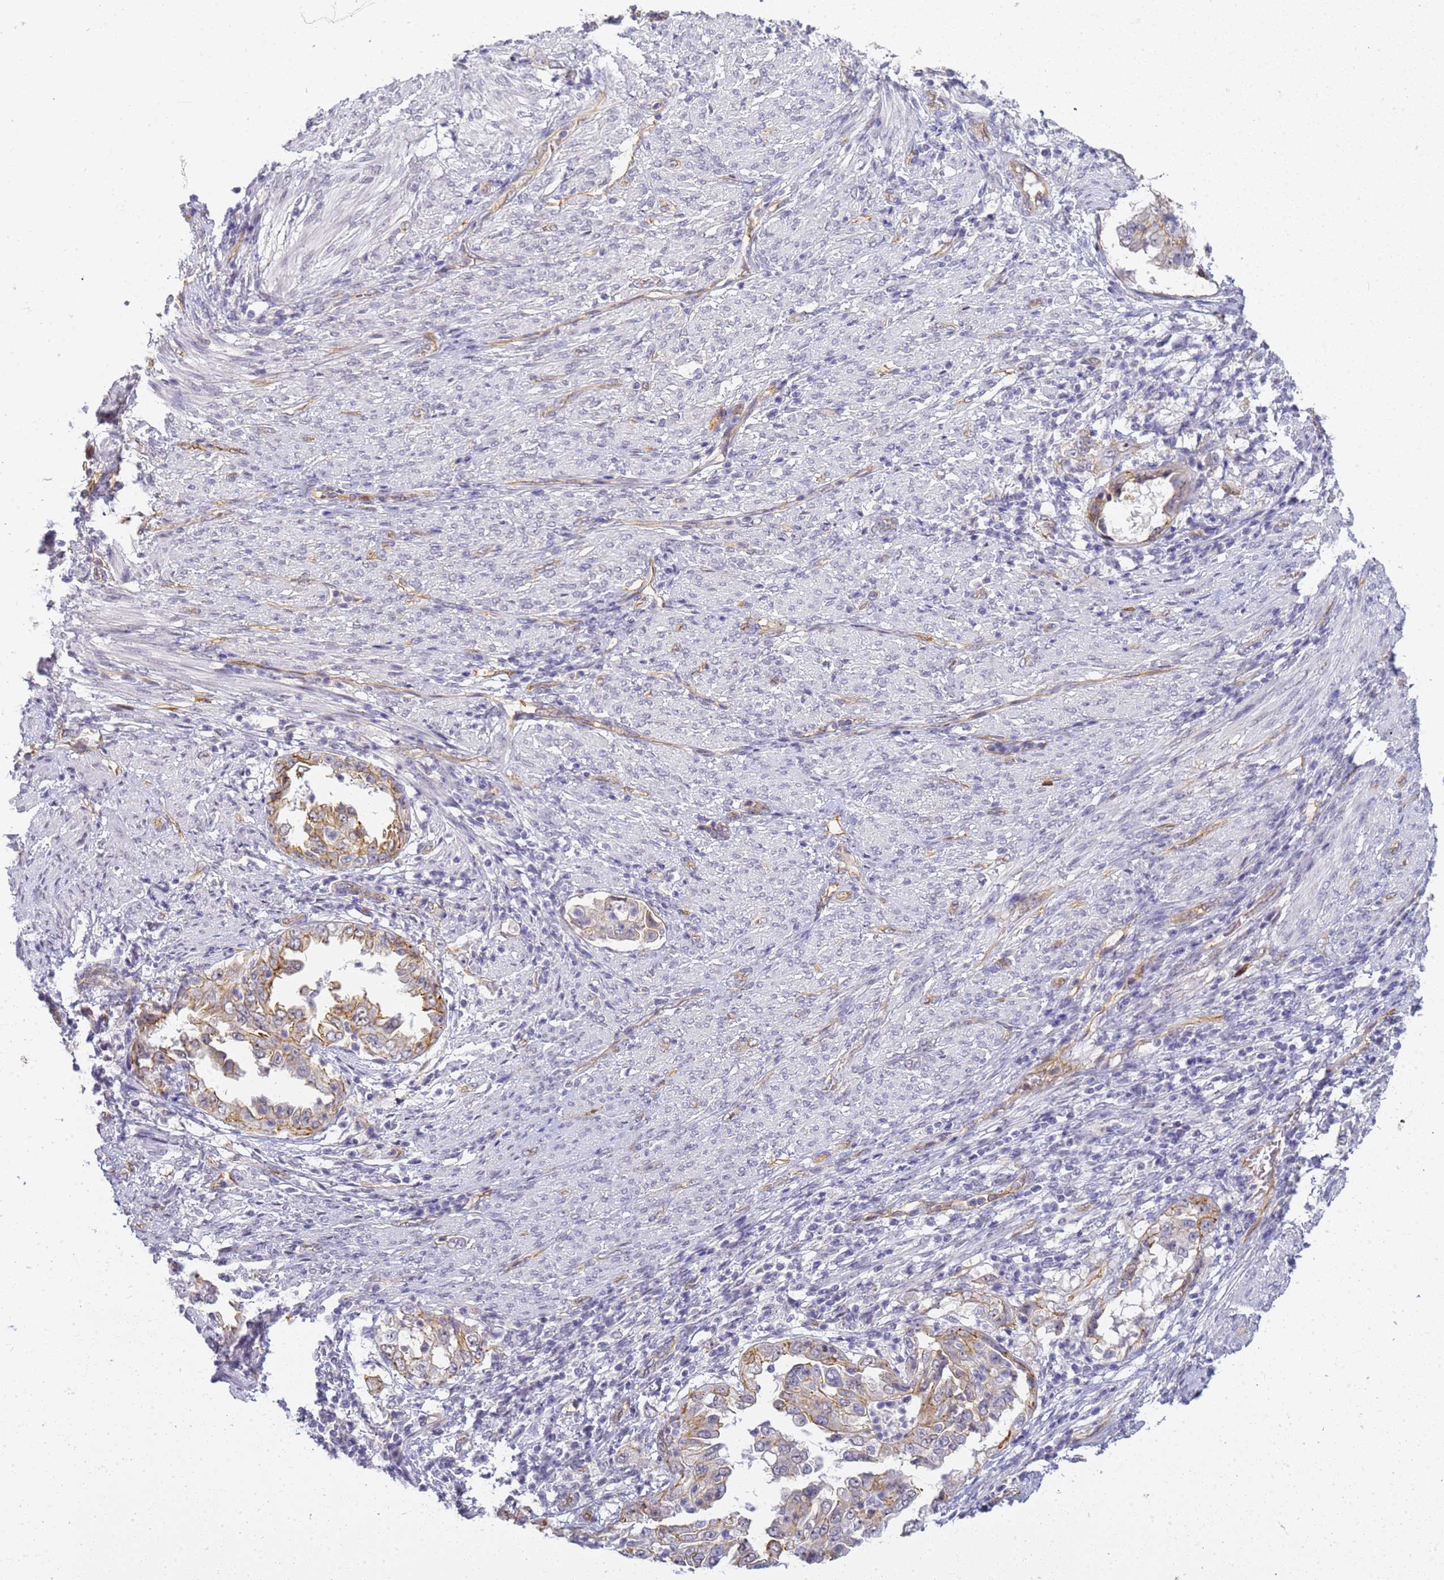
{"staining": {"intensity": "moderate", "quantity": "25%-75%", "location": "cytoplasmic/membranous"}, "tissue": "endometrial cancer", "cell_type": "Tumor cells", "image_type": "cancer", "snomed": [{"axis": "morphology", "description": "Adenocarcinoma, NOS"}, {"axis": "topography", "description": "Endometrium"}], "caption": "Tumor cells display medium levels of moderate cytoplasmic/membranous expression in approximately 25%-75% of cells in human endometrial adenocarcinoma.", "gene": "GON4L", "patient": {"sex": "female", "age": 85}}